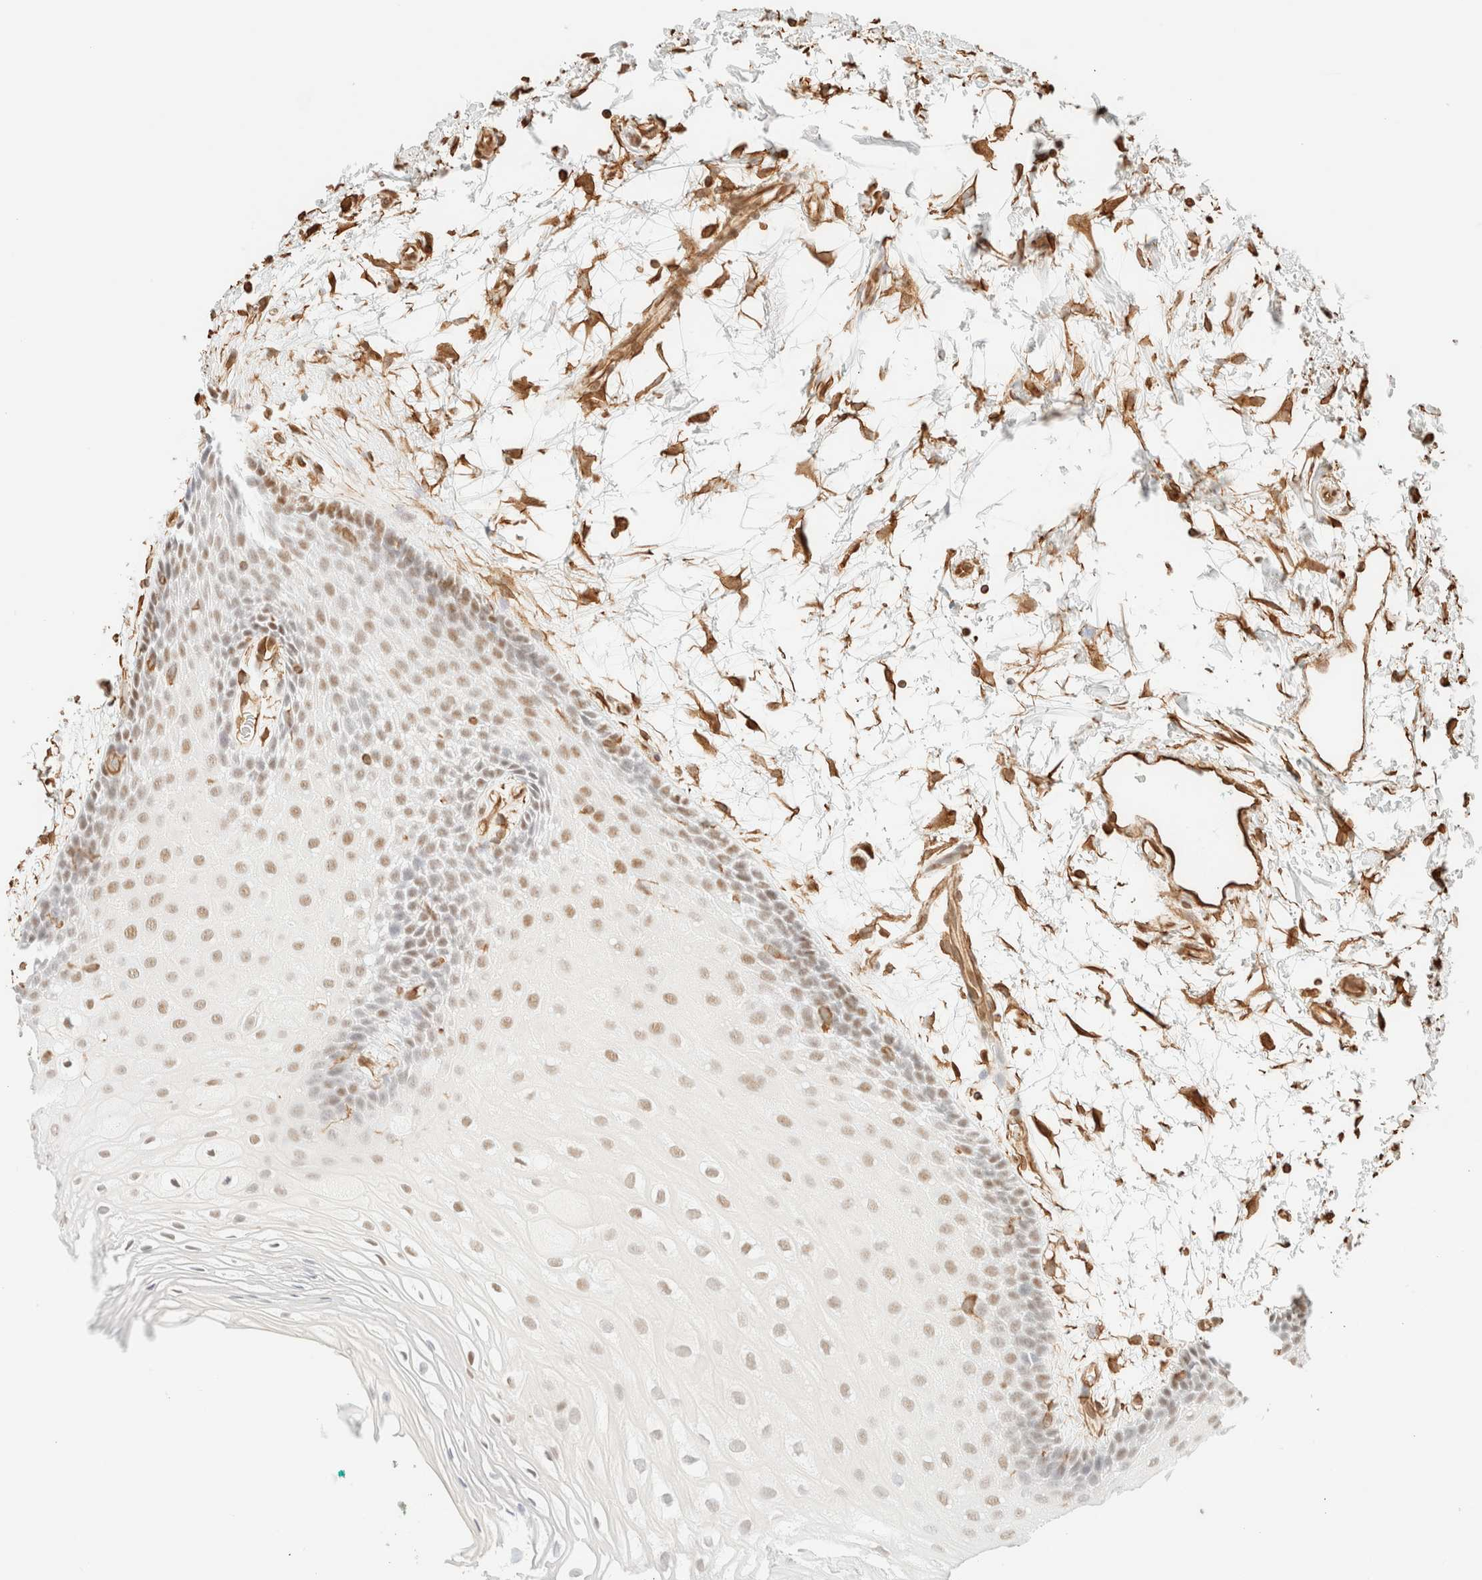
{"staining": {"intensity": "weak", "quantity": "25%-75%", "location": "nuclear"}, "tissue": "oral mucosa", "cell_type": "Squamous epithelial cells", "image_type": "normal", "snomed": [{"axis": "morphology", "description": "Normal tissue, NOS"}, {"axis": "topography", "description": "Skeletal muscle"}, {"axis": "topography", "description": "Oral tissue"}, {"axis": "topography", "description": "Peripheral nerve tissue"}], "caption": "Protein staining shows weak nuclear expression in approximately 25%-75% of squamous epithelial cells in normal oral mucosa.", "gene": "ZSCAN18", "patient": {"sex": "female", "age": 84}}